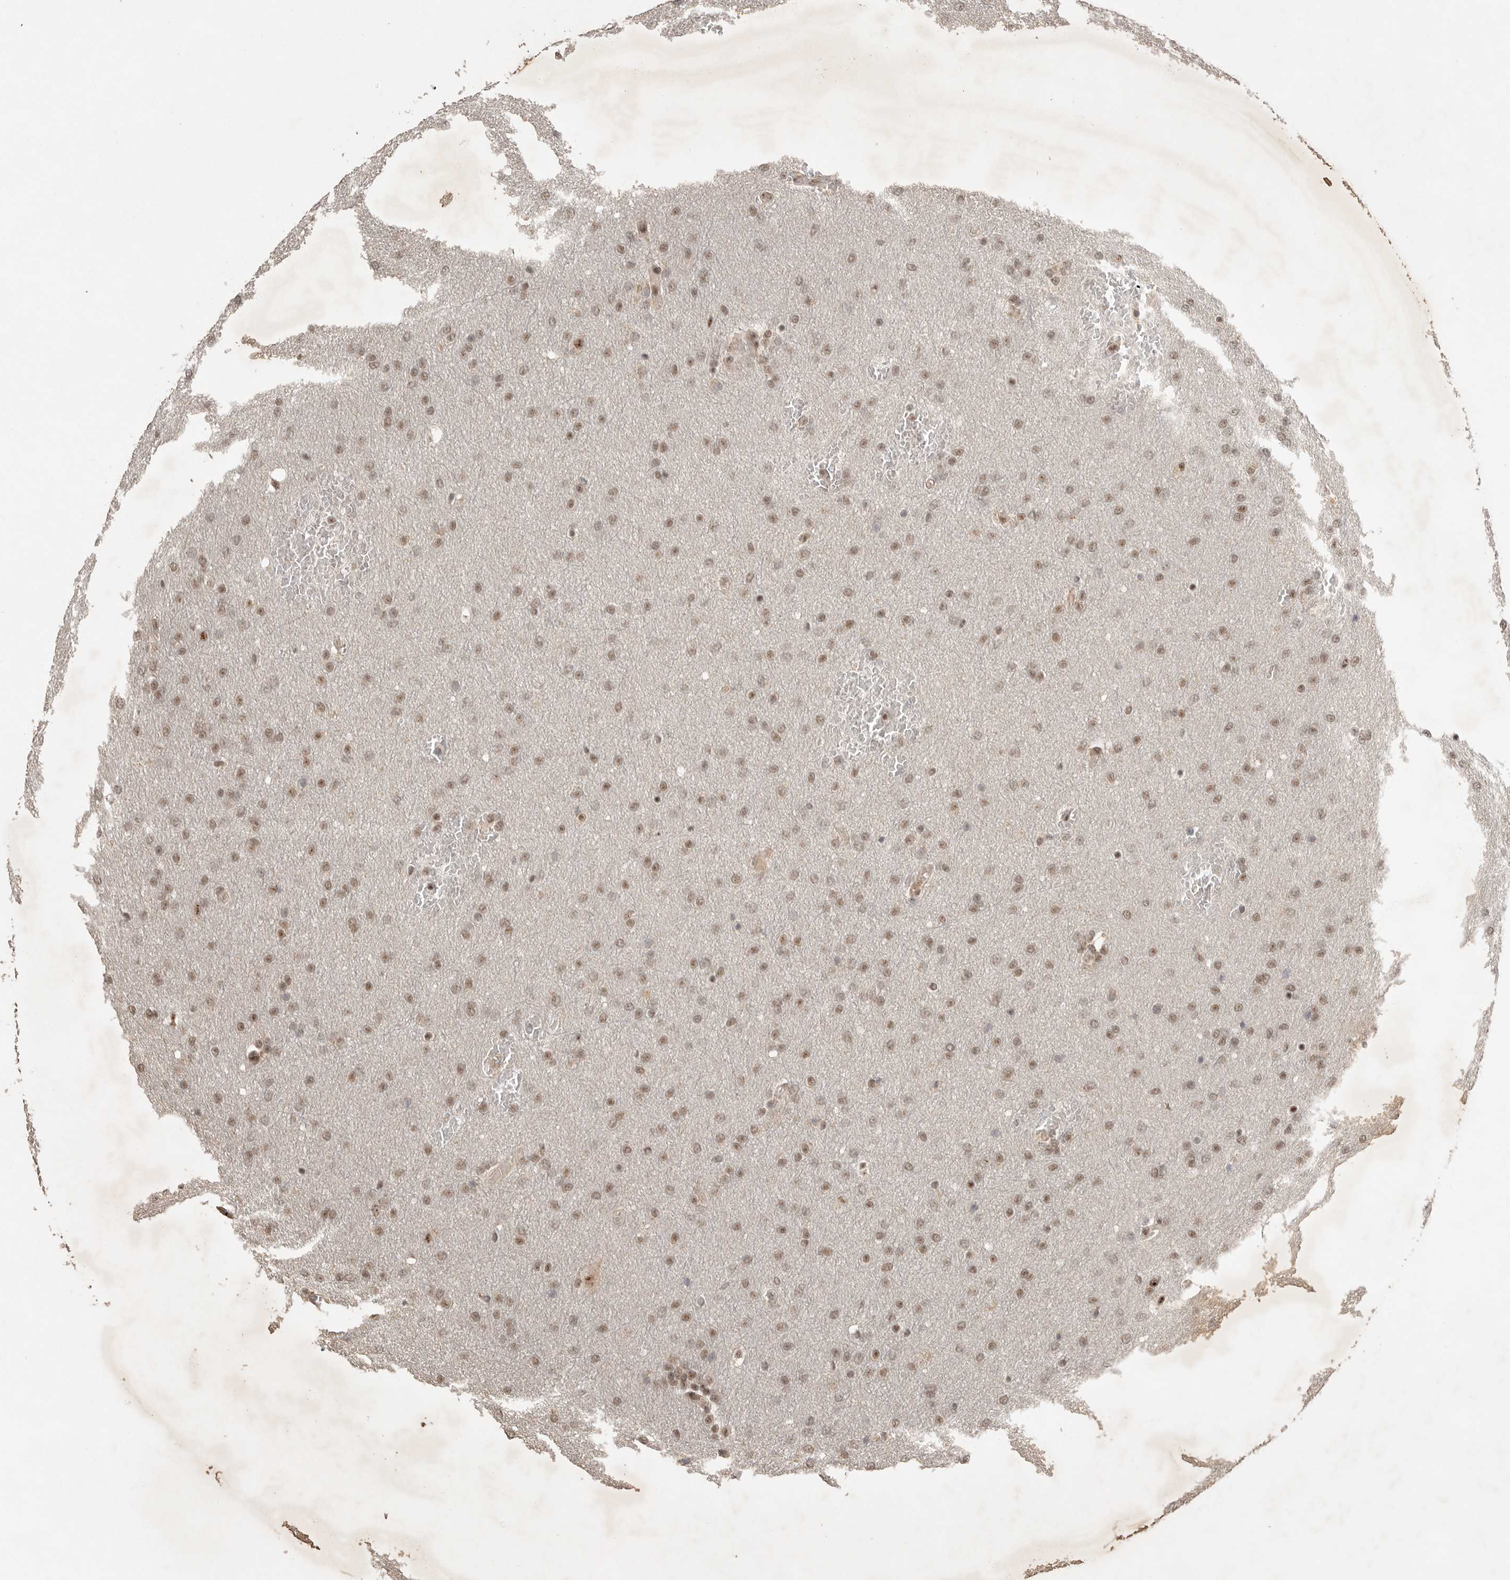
{"staining": {"intensity": "moderate", "quantity": ">75%", "location": "nuclear"}, "tissue": "glioma", "cell_type": "Tumor cells", "image_type": "cancer", "snomed": [{"axis": "morphology", "description": "Glioma, malignant, Low grade"}, {"axis": "topography", "description": "Brain"}], "caption": "Glioma stained with a brown dye shows moderate nuclear positive staining in about >75% of tumor cells.", "gene": "POMP", "patient": {"sex": "female", "age": 37}}